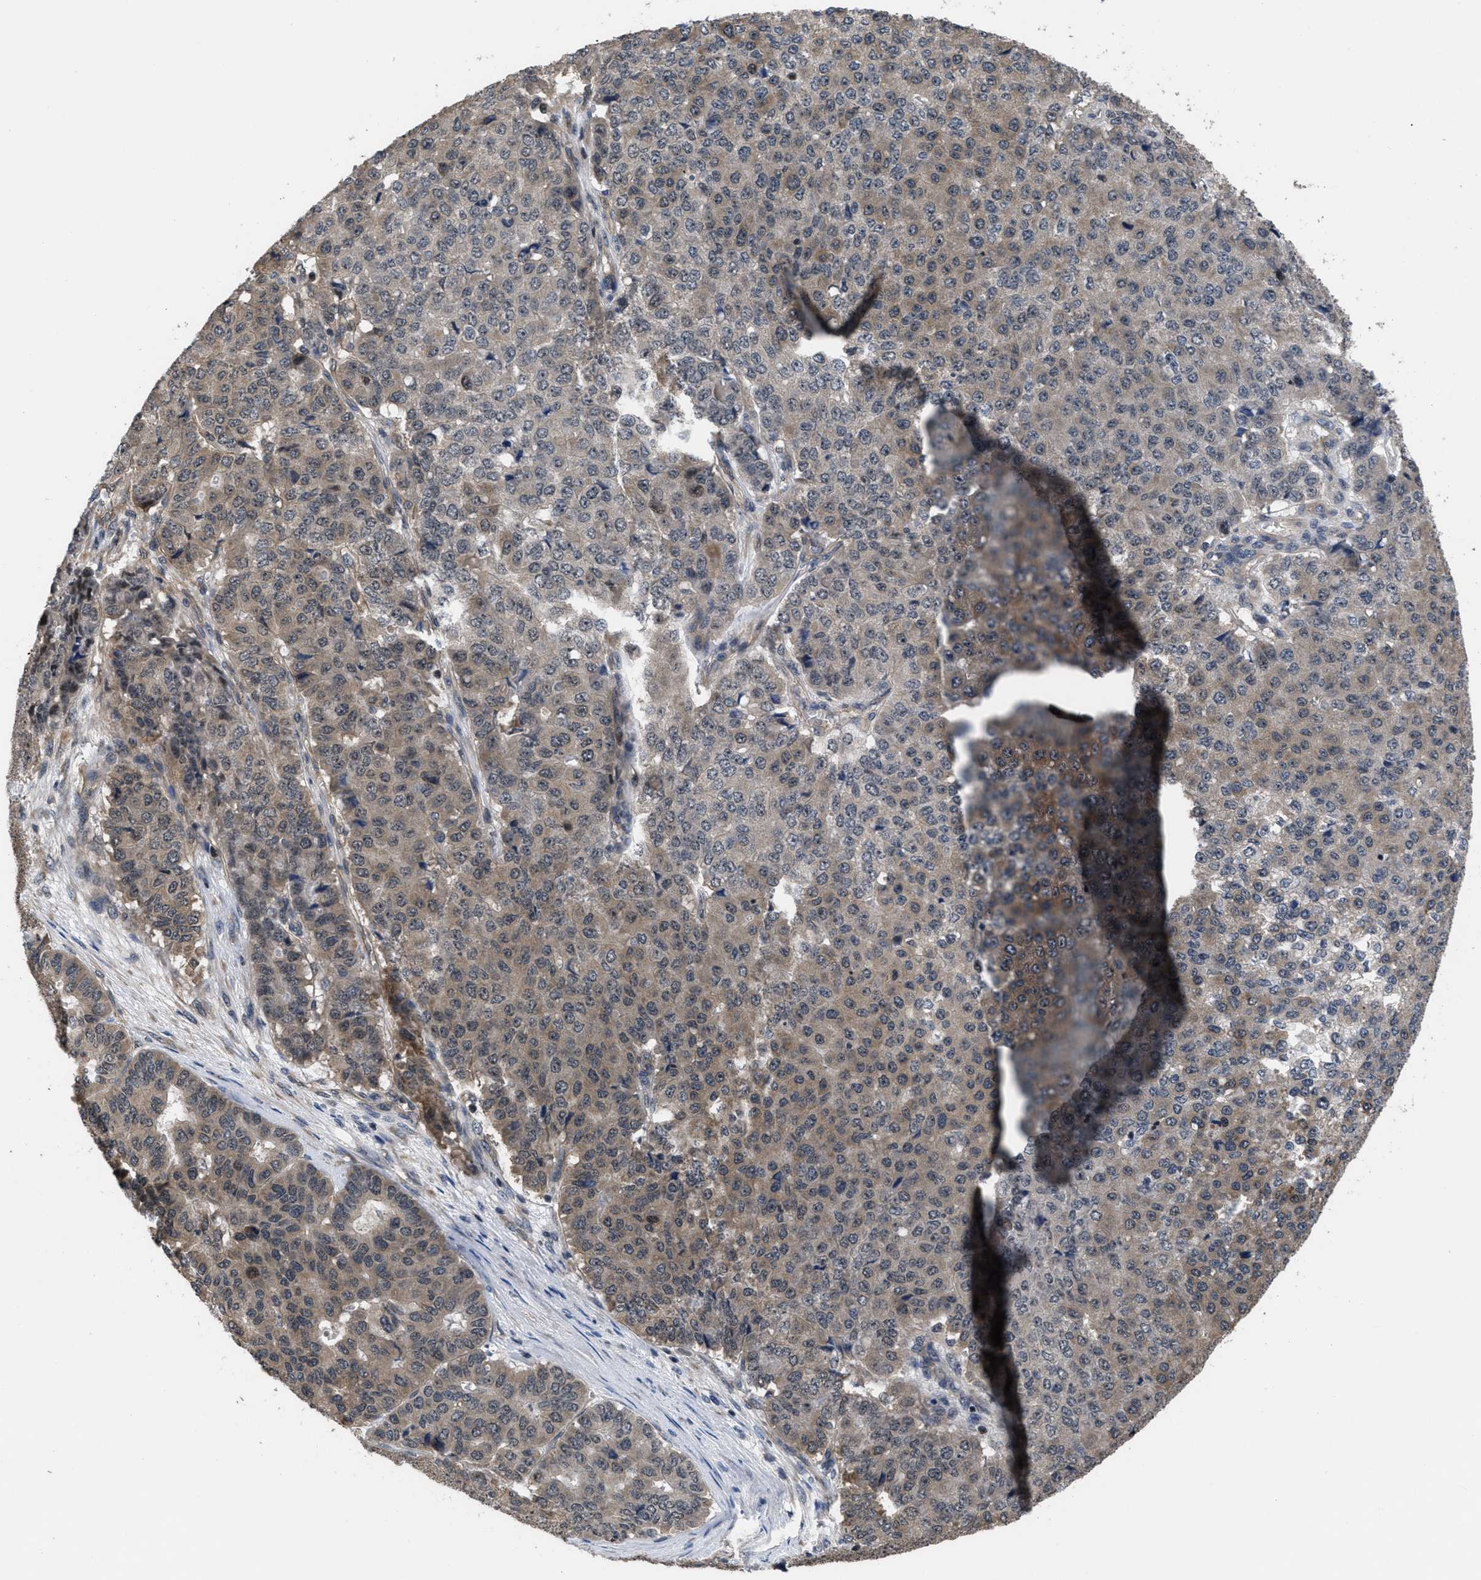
{"staining": {"intensity": "weak", "quantity": ">75%", "location": "cytoplasmic/membranous"}, "tissue": "pancreatic cancer", "cell_type": "Tumor cells", "image_type": "cancer", "snomed": [{"axis": "morphology", "description": "Adenocarcinoma, NOS"}, {"axis": "topography", "description": "Pancreas"}], "caption": "Pancreatic cancer stained for a protein (brown) exhibits weak cytoplasmic/membranous positive expression in approximately >75% of tumor cells.", "gene": "DNAJC14", "patient": {"sex": "male", "age": 50}}